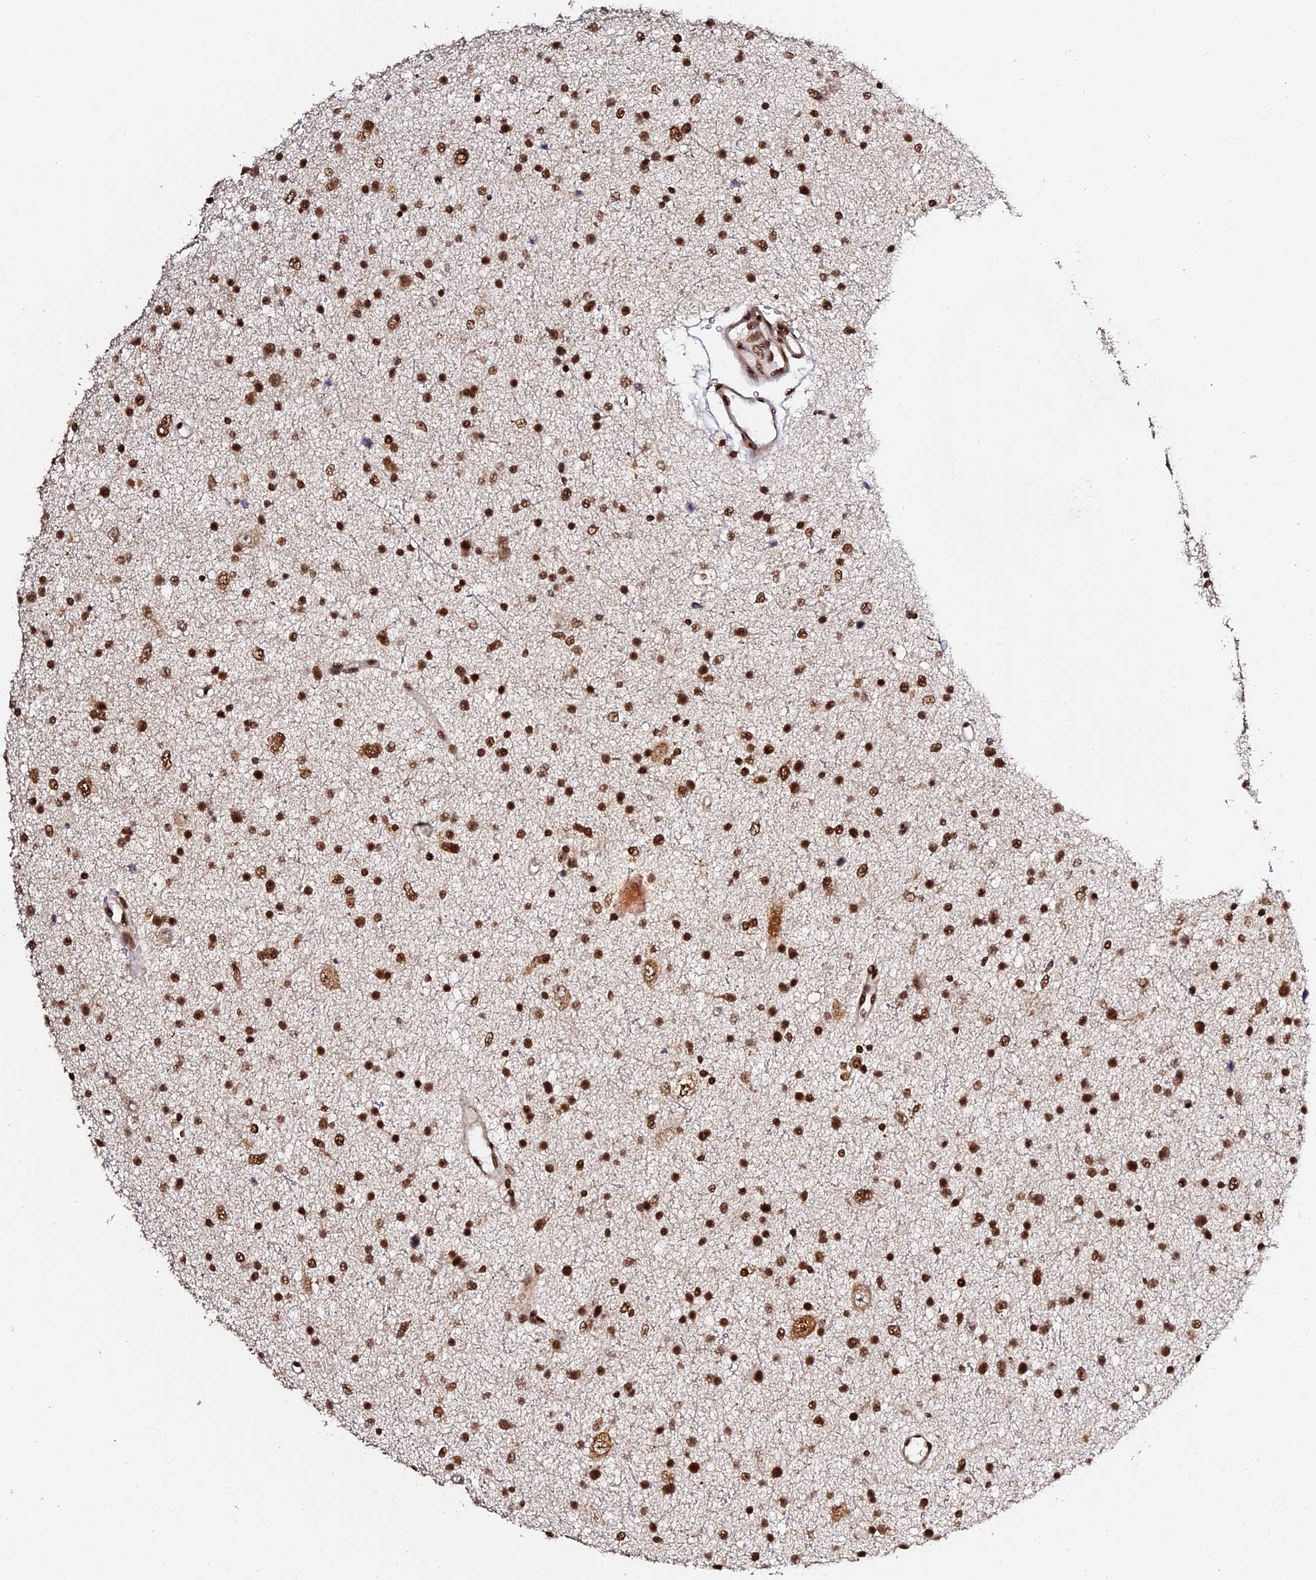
{"staining": {"intensity": "strong", "quantity": ">75%", "location": "nuclear"}, "tissue": "glioma", "cell_type": "Tumor cells", "image_type": "cancer", "snomed": [{"axis": "morphology", "description": "Glioma, malignant, Low grade"}, {"axis": "topography", "description": "Brain"}], "caption": "Human glioma stained with a brown dye shows strong nuclear positive expression in approximately >75% of tumor cells.", "gene": "MCRS1", "patient": {"sex": "female", "age": 37}}